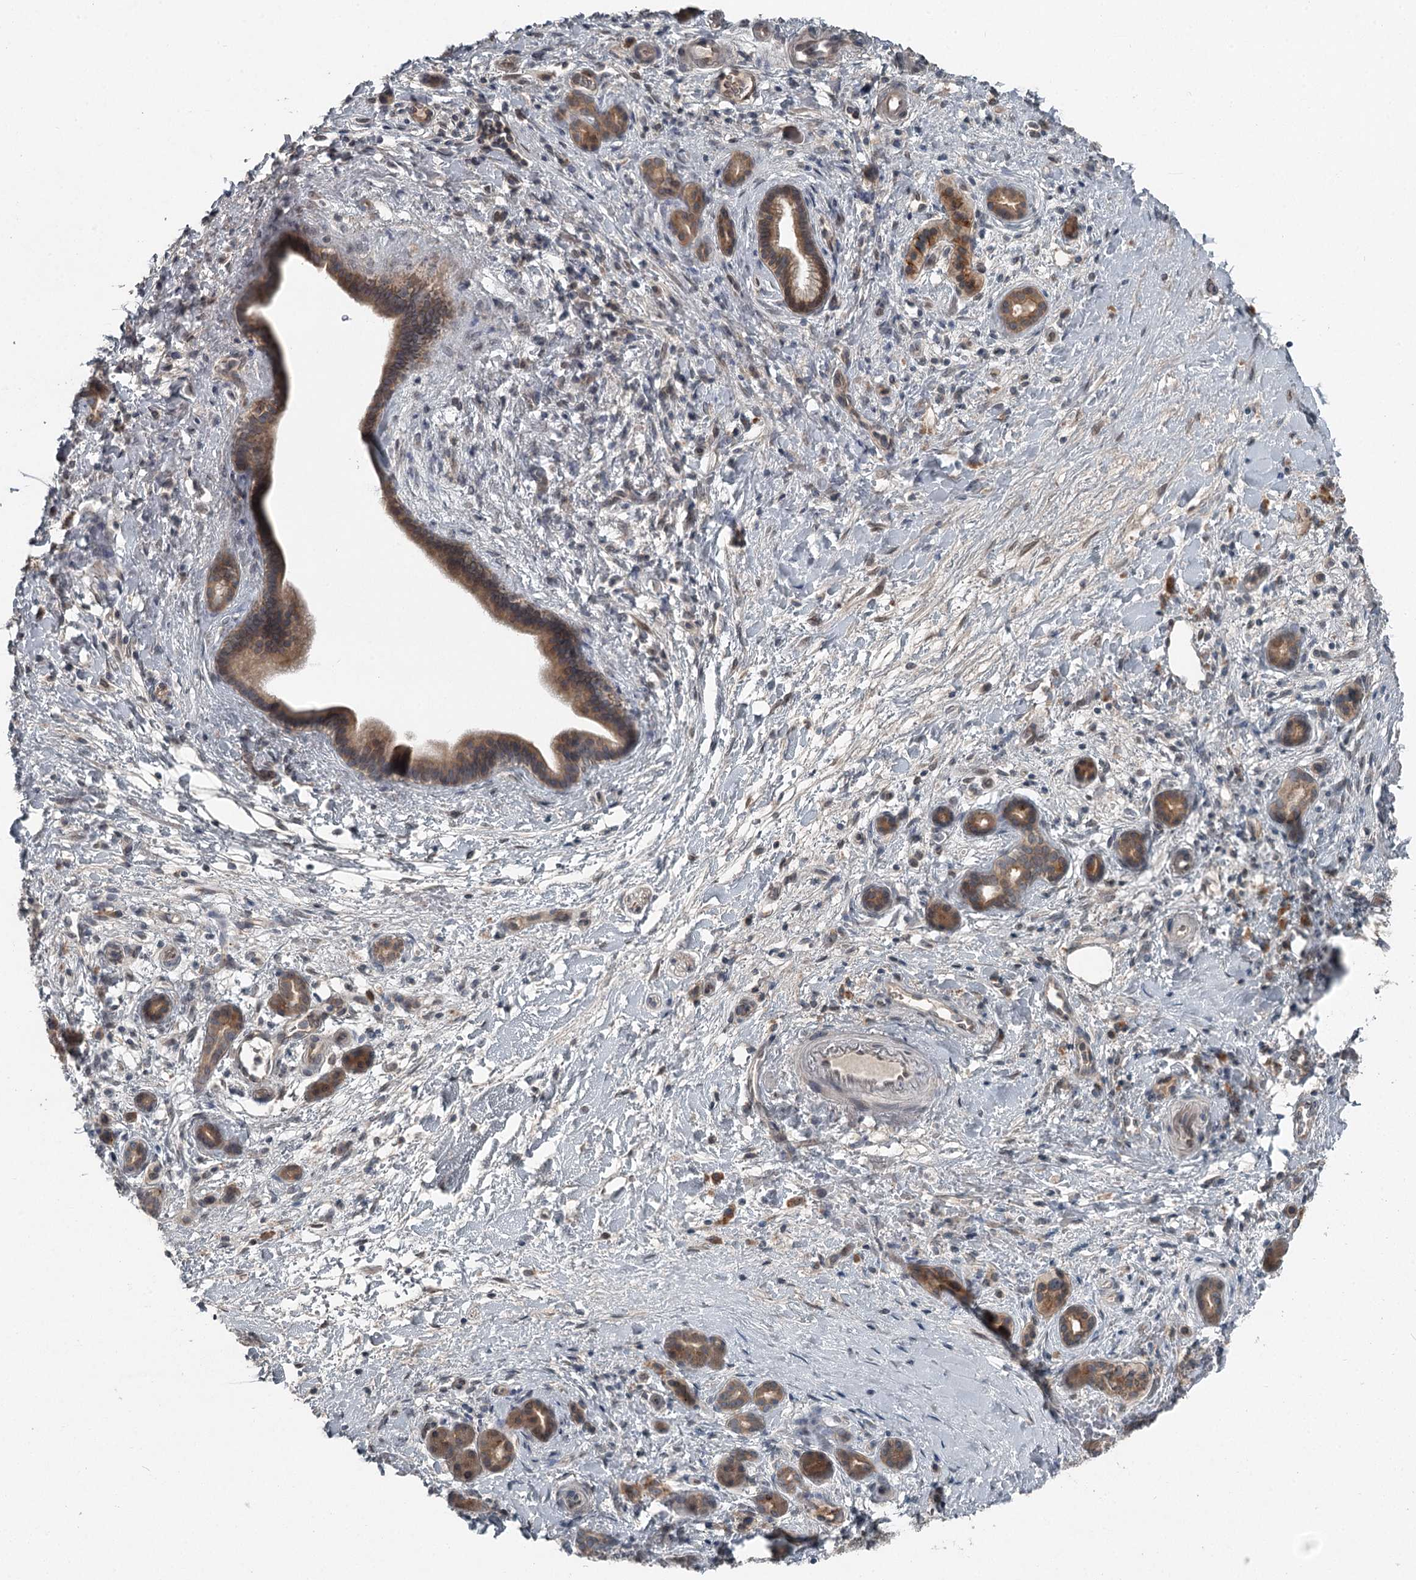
{"staining": {"intensity": "moderate", "quantity": ">75%", "location": "cytoplasmic/membranous"}, "tissue": "pancreatic cancer", "cell_type": "Tumor cells", "image_type": "cancer", "snomed": [{"axis": "morphology", "description": "Normal tissue, NOS"}, {"axis": "morphology", "description": "Adenocarcinoma, NOS"}, {"axis": "topography", "description": "Pancreas"}, {"axis": "topography", "description": "Peripheral nerve tissue"}], "caption": "Tumor cells exhibit medium levels of moderate cytoplasmic/membranous positivity in about >75% of cells in human pancreatic cancer (adenocarcinoma).", "gene": "SLC39A8", "patient": {"sex": "female", "age": 77}}